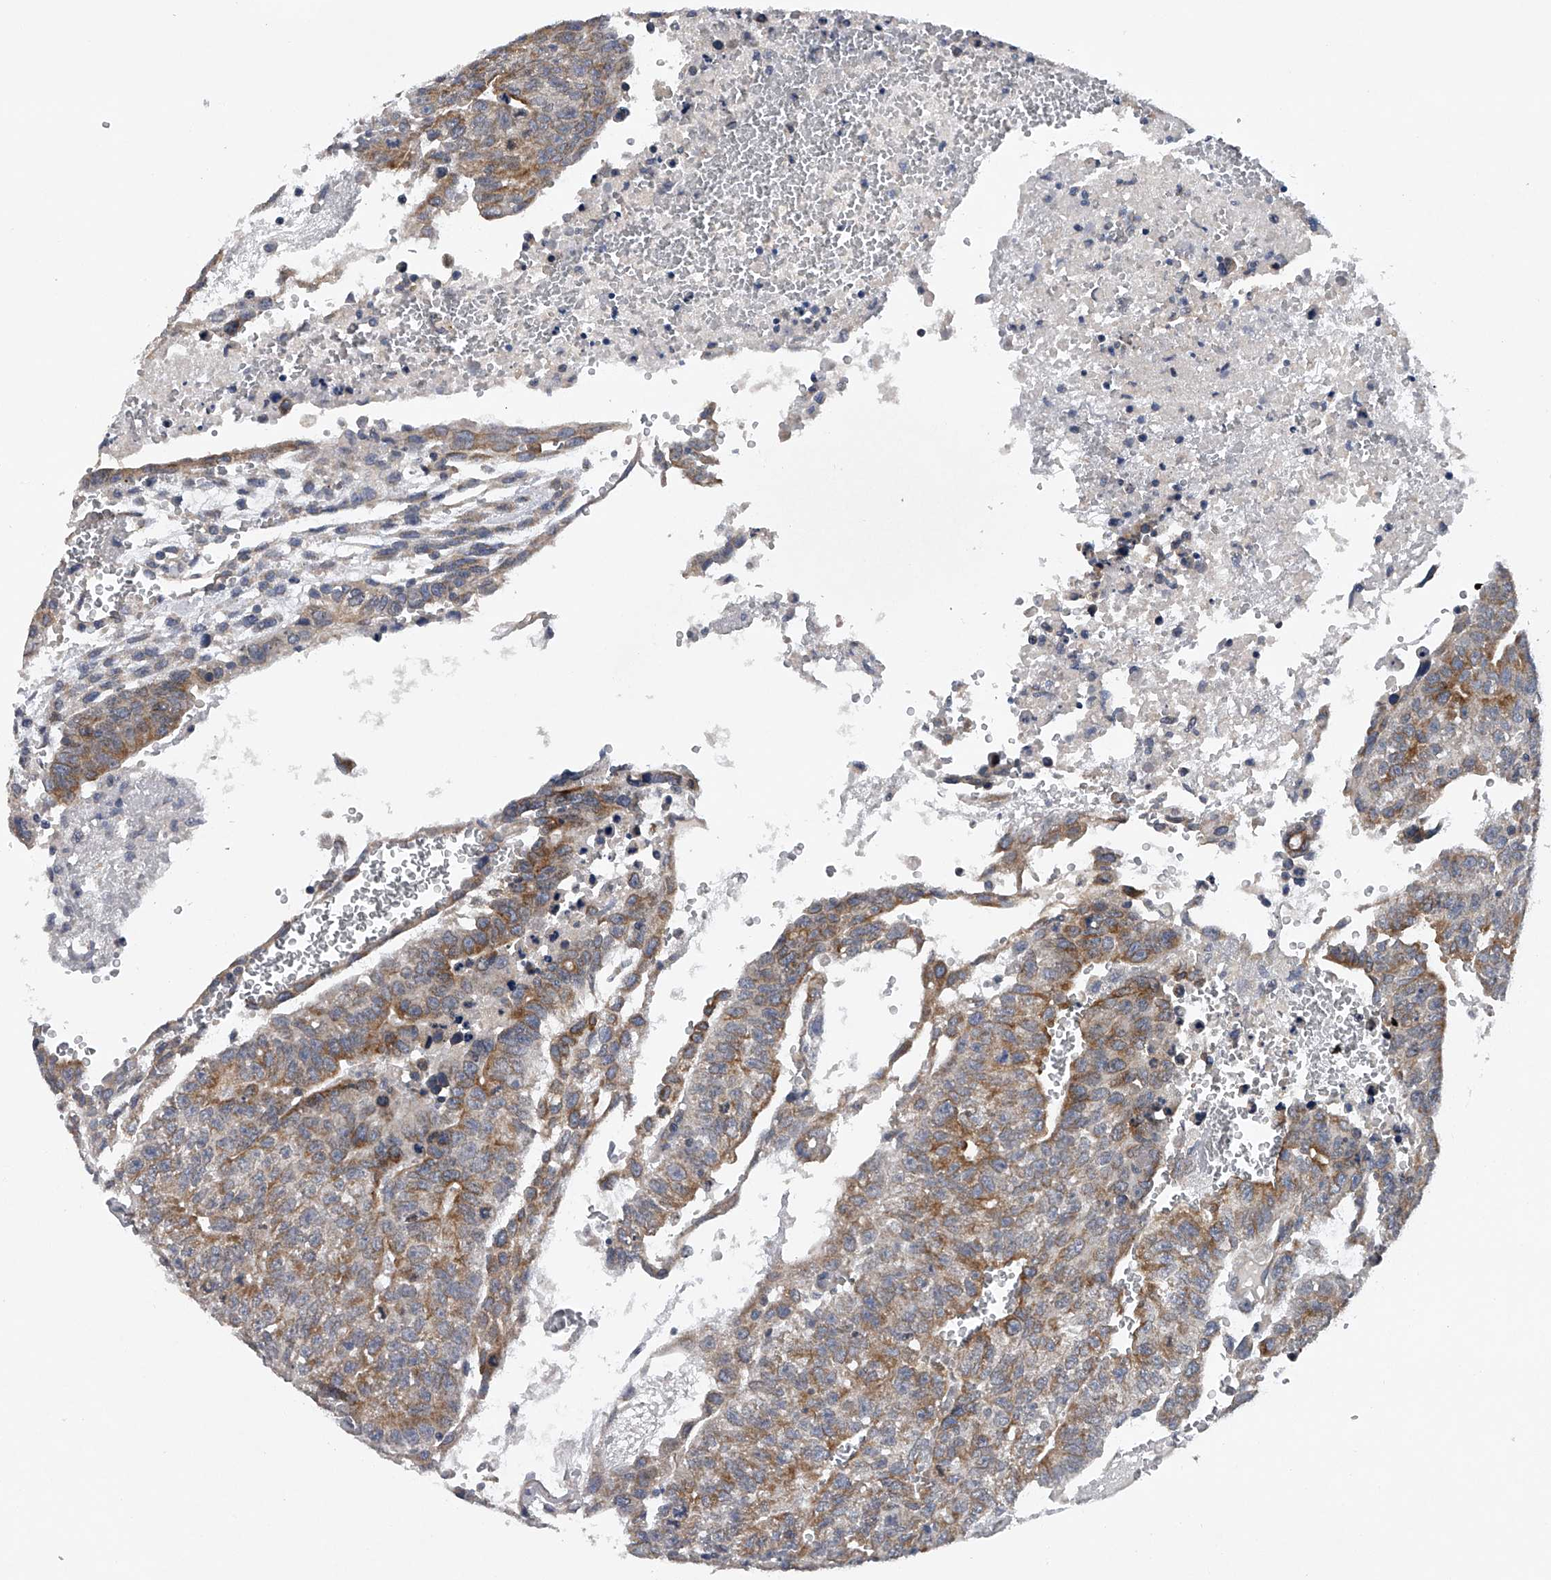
{"staining": {"intensity": "moderate", "quantity": "25%-75%", "location": "cytoplasmic/membranous"}, "tissue": "testis cancer", "cell_type": "Tumor cells", "image_type": "cancer", "snomed": [{"axis": "morphology", "description": "Seminoma, NOS"}, {"axis": "morphology", "description": "Carcinoma, Embryonal, NOS"}, {"axis": "topography", "description": "Testis"}], "caption": "Immunohistochemical staining of testis cancer (embryonal carcinoma) exhibits moderate cytoplasmic/membranous protein positivity in about 25%-75% of tumor cells. The staining was performed using DAB, with brown indicating positive protein expression. Nuclei are stained blue with hematoxylin.", "gene": "RNF5", "patient": {"sex": "male", "age": 52}}